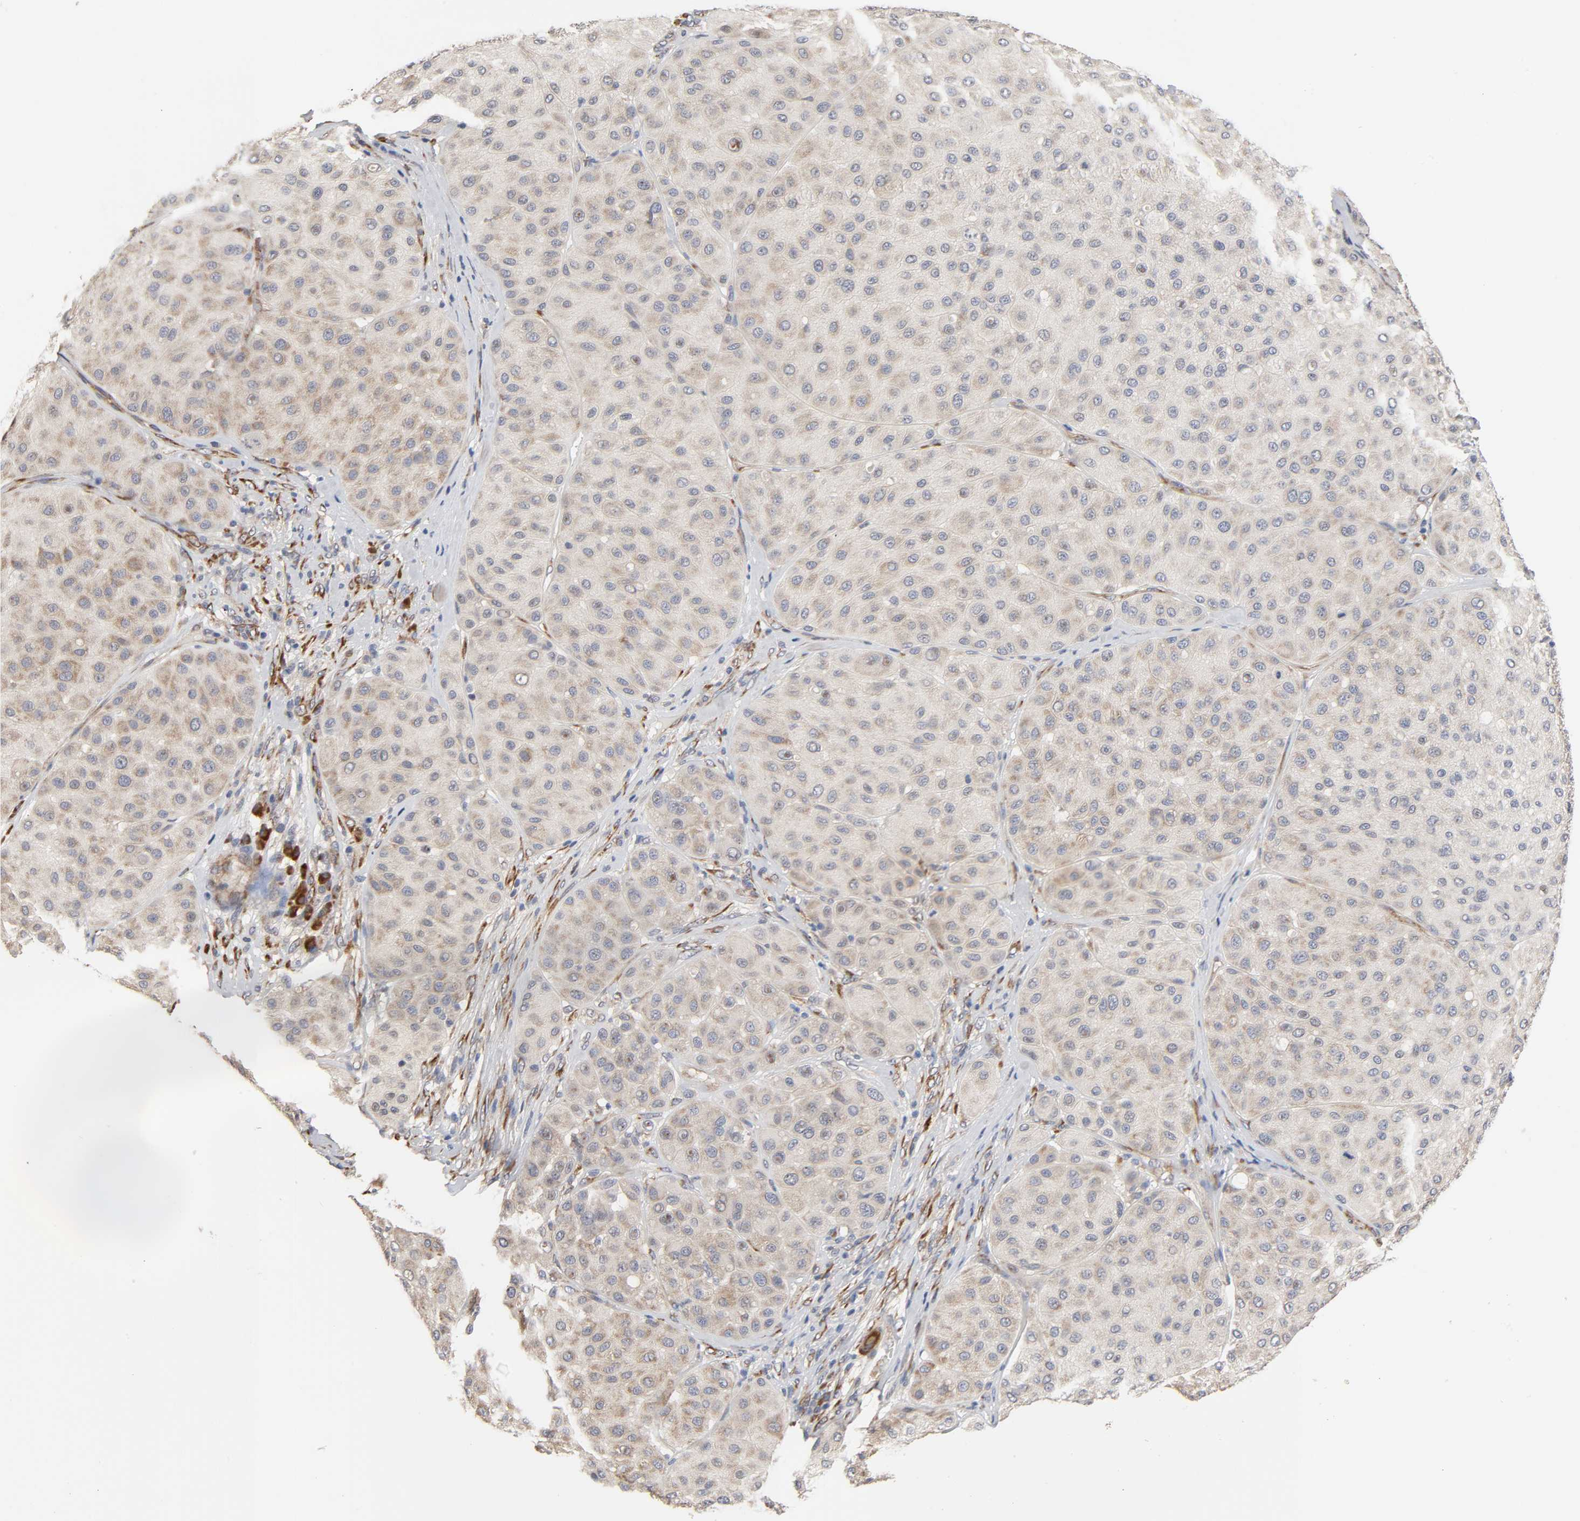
{"staining": {"intensity": "weak", "quantity": ">75%", "location": "cytoplasmic/membranous"}, "tissue": "melanoma", "cell_type": "Tumor cells", "image_type": "cancer", "snomed": [{"axis": "morphology", "description": "Normal tissue, NOS"}, {"axis": "morphology", "description": "Malignant melanoma, Metastatic site"}, {"axis": "topography", "description": "Skin"}], "caption": "Immunohistochemical staining of malignant melanoma (metastatic site) demonstrates low levels of weak cytoplasmic/membranous protein positivity in about >75% of tumor cells.", "gene": "HDLBP", "patient": {"sex": "male", "age": 41}}